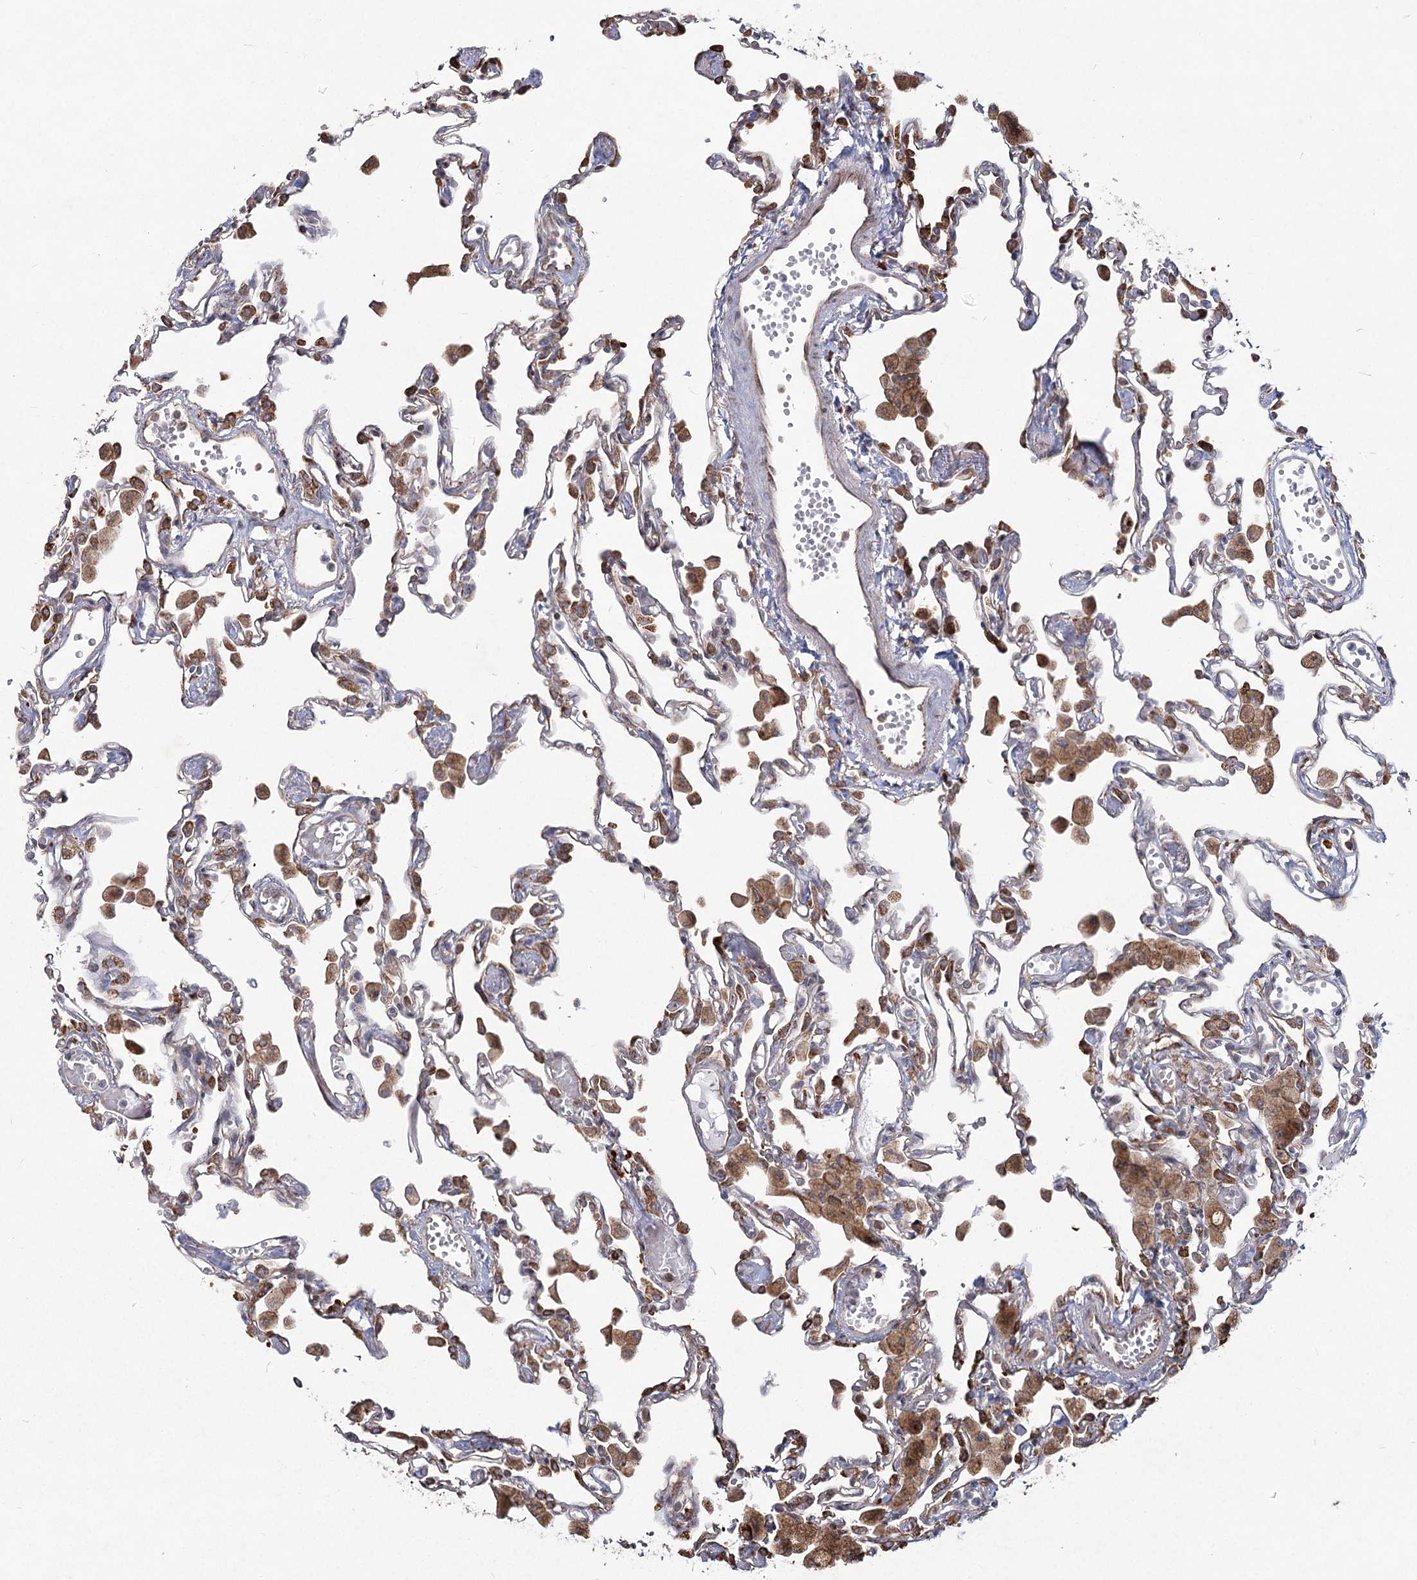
{"staining": {"intensity": "strong", "quantity": "25%-75%", "location": "cytoplasmic/membranous"}, "tissue": "lung", "cell_type": "Alveolar cells", "image_type": "normal", "snomed": [{"axis": "morphology", "description": "Normal tissue, NOS"}, {"axis": "topography", "description": "Bronchus"}, {"axis": "topography", "description": "Lung"}], "caption": "Brown immunohistochemical staining in benign lung reveals strong cytoplasmic/membranous positivity in about 25%-75% of alveolar cells.", "gene": "NHLRC2", "patient": {"sex": "female", "age": 49}}